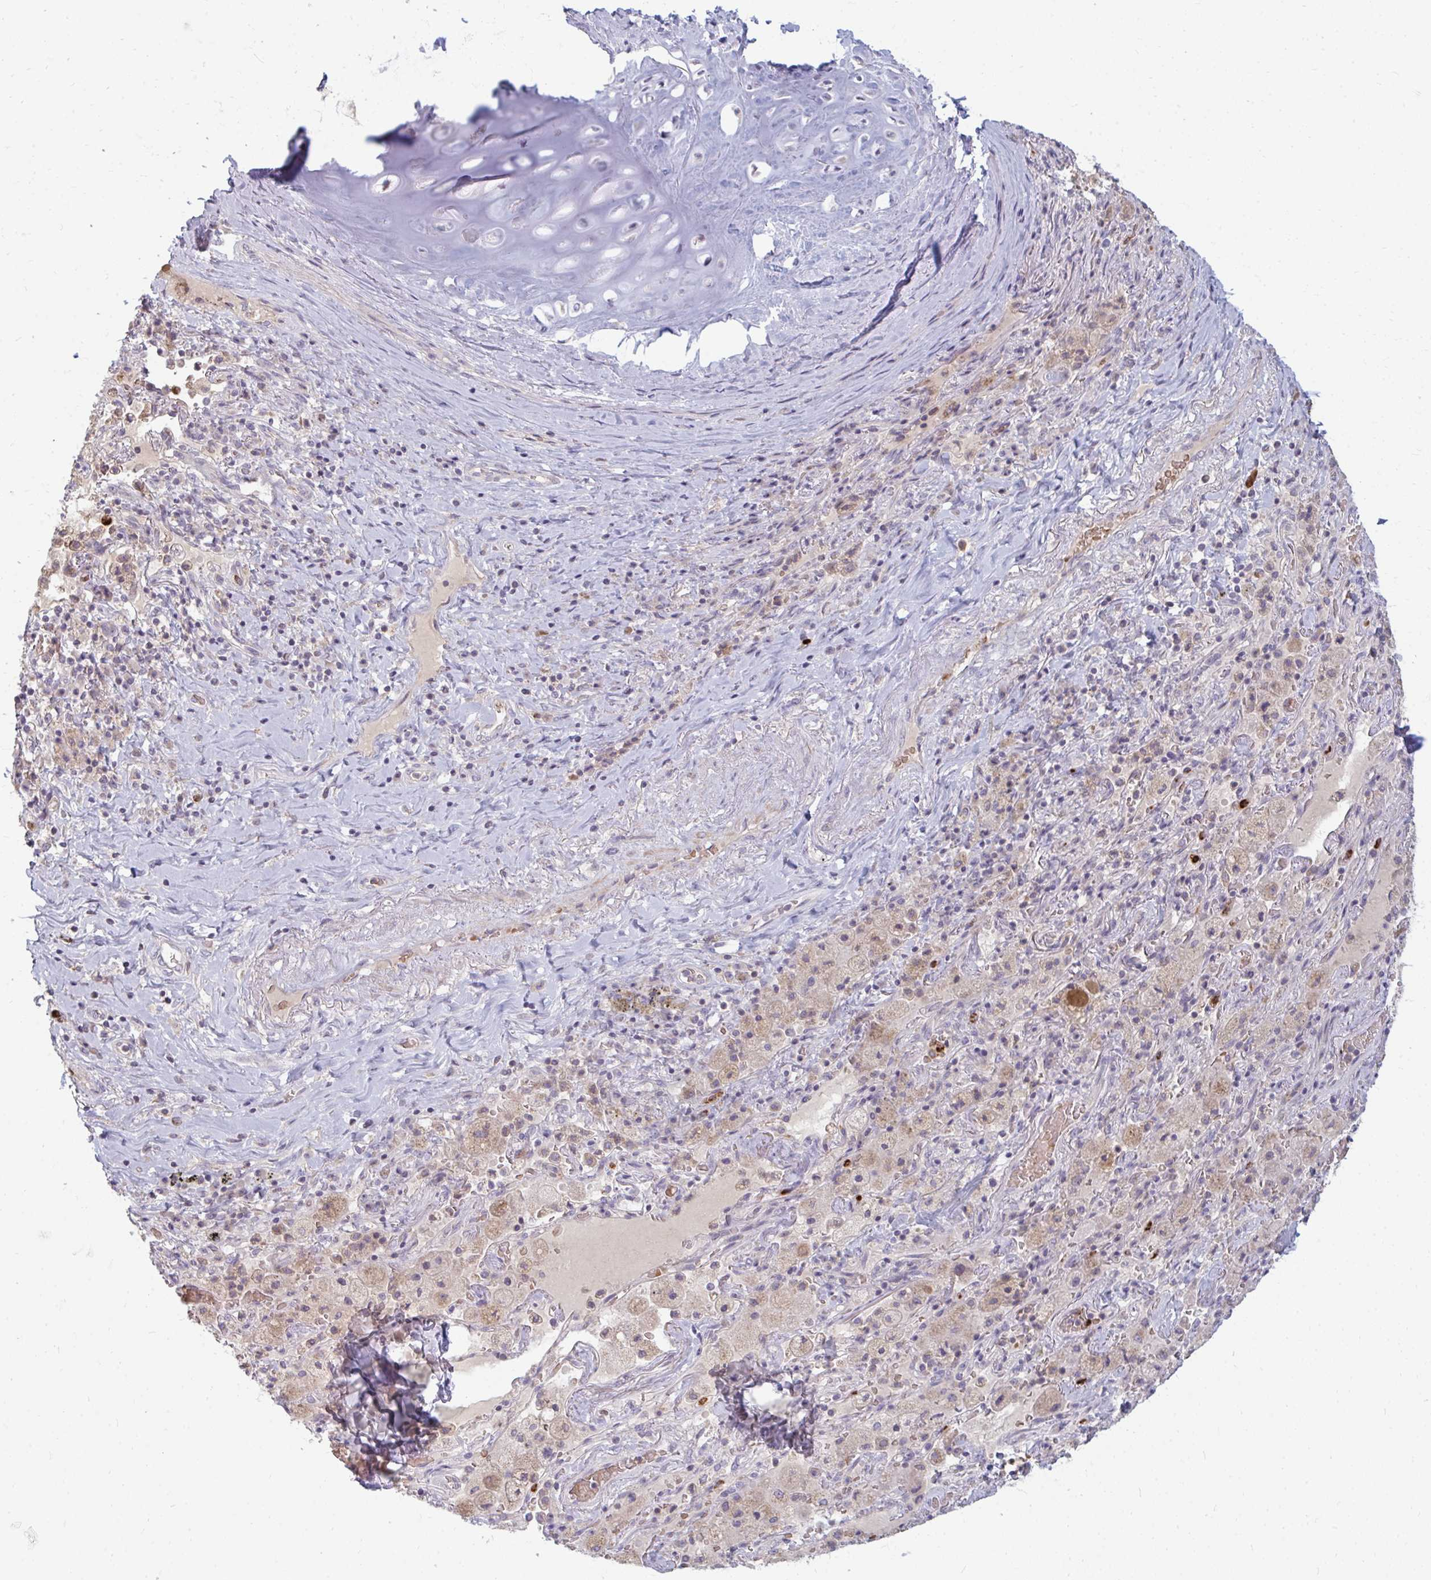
{"staining": {"intensity": "negative", "quantity": "none", "location": "none"}, "tissue": "adipose tissue", "cell_type": "Adipocytes", "image_type": "normal", "snomed": [{"axis": "morphology", "description": "Normal tissue, NOS"}, {"axis": "topography", "description": "Cartilage tissue"}, {"axis": "topography", "description": "Bronchus"}], "caption": "The immunohistochemistry (IHC) histopathology image has no significant positivity in adipocytes of adipose tissue. Brightfield microscopy of IHC stained with DAB (brown) and hematoxylin (blue), captured at high magnification.", "gene": "RAB33A", "patient": {"sex": "male", "age": 64}}